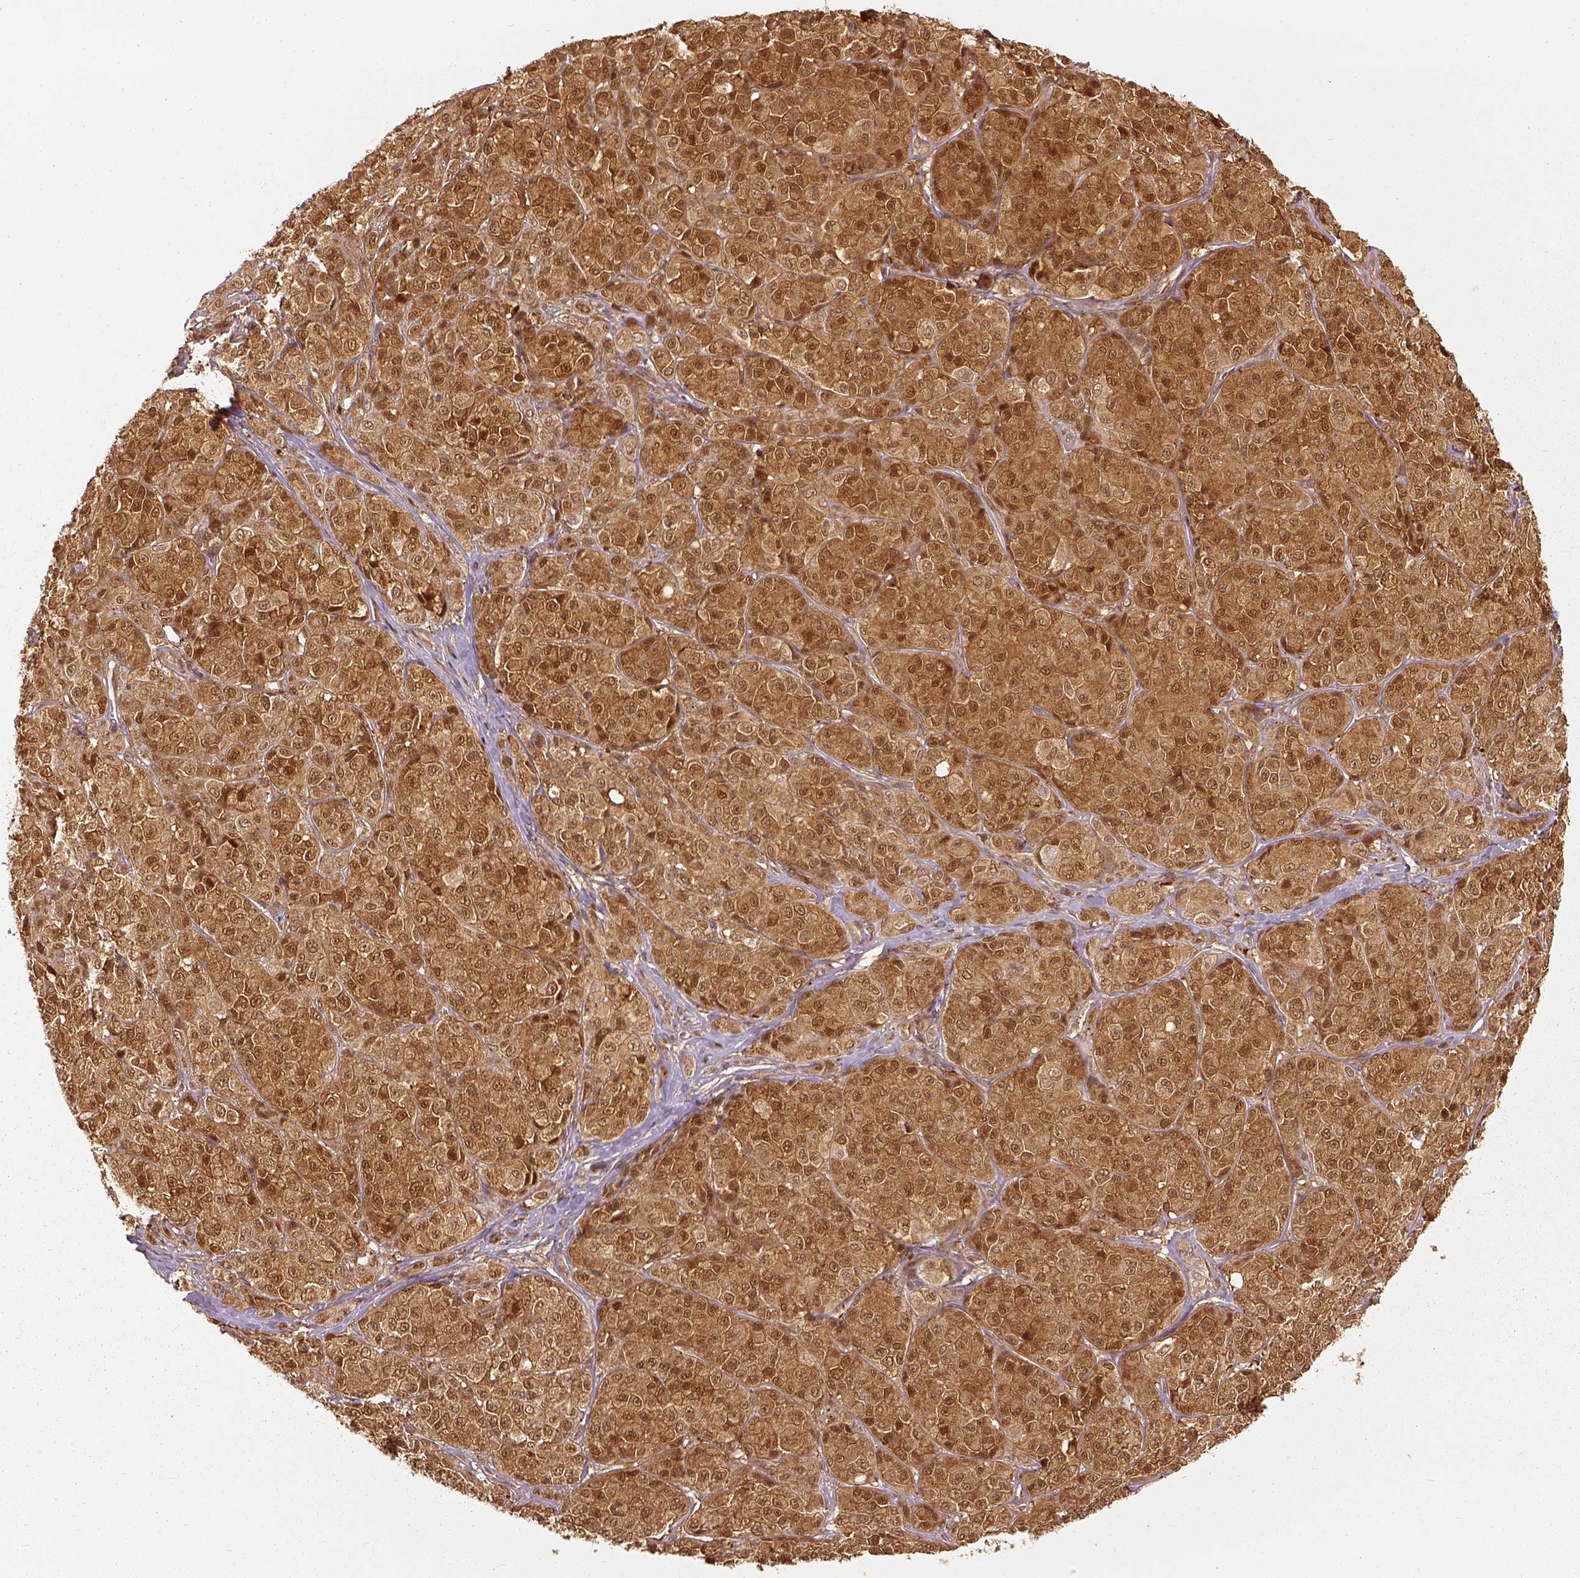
{"staining": {"intensity": "moderate", "quantity": ">75%", "location": "cytoplasmic/membranous,nuclear"}, "tissue": "melanoma", "cell_type": "Tumor cells", "image_type": "cancer", "snomed": [{"axis": "morphology", "description": "Malignant melanoma, NOS"}, {"axis": "topography", "description": "Skin"}], "caption": "IHC image of neoplastic tissue: human melanoma stained using immunohistochemistry shows medium levels of moderate protein expression localized specifically in the cytoplasmic/membranous and nuclear of tumor cells, appearing as a cytoplasmic/membranous and nuclear brown color.", "gene": "GPI", "patient": {"sex": "male", "age": 89}}